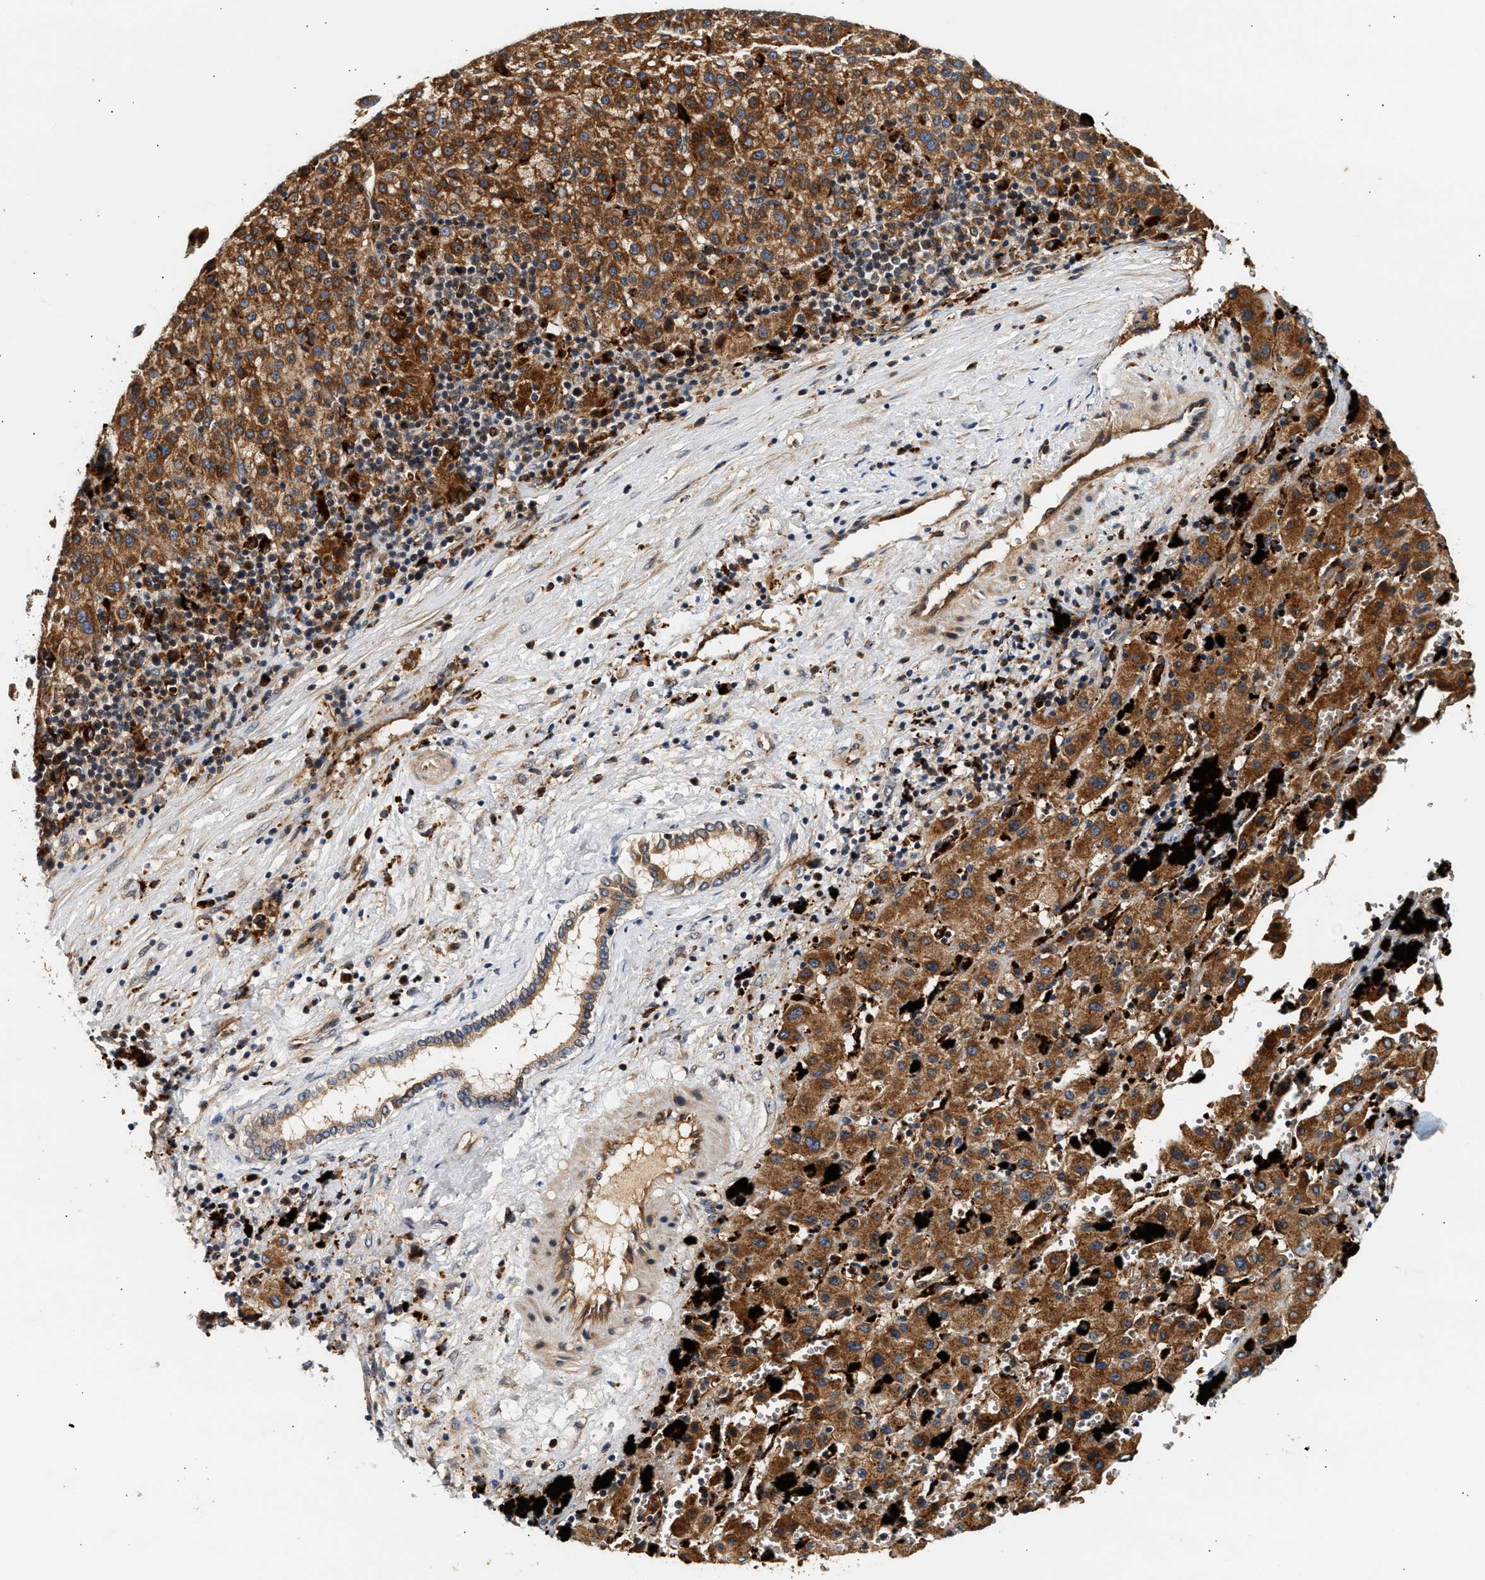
{"staining": {"intensity": "moderate", "quantity": ">75%", "location": "cytoplasmic/membranous"}, "tissue": "liver cancer", "cell_type": "Tumor cells", "image_type": "cancer", "snomed": [{"axis": "morphology", "description": "Carcinoma, Hepatocellular, NOS"}, {"axis": "topography", "description": "Liver"}], "caption": "An immunohistochemistry photomicrograph of tumor tissue is shown. Protein staining in brown shows moderate cytoplasmic/membranous positivity in liver hepatocellular carcinoma within tumor cells. The staining was performed using DAB to visualize the protein expression in brown, while the nuclei were stained in blue with hematoxylin (Magnification: 20x).", "gene": "PLD3", "patient": {"sex": "female", "age": 58}}